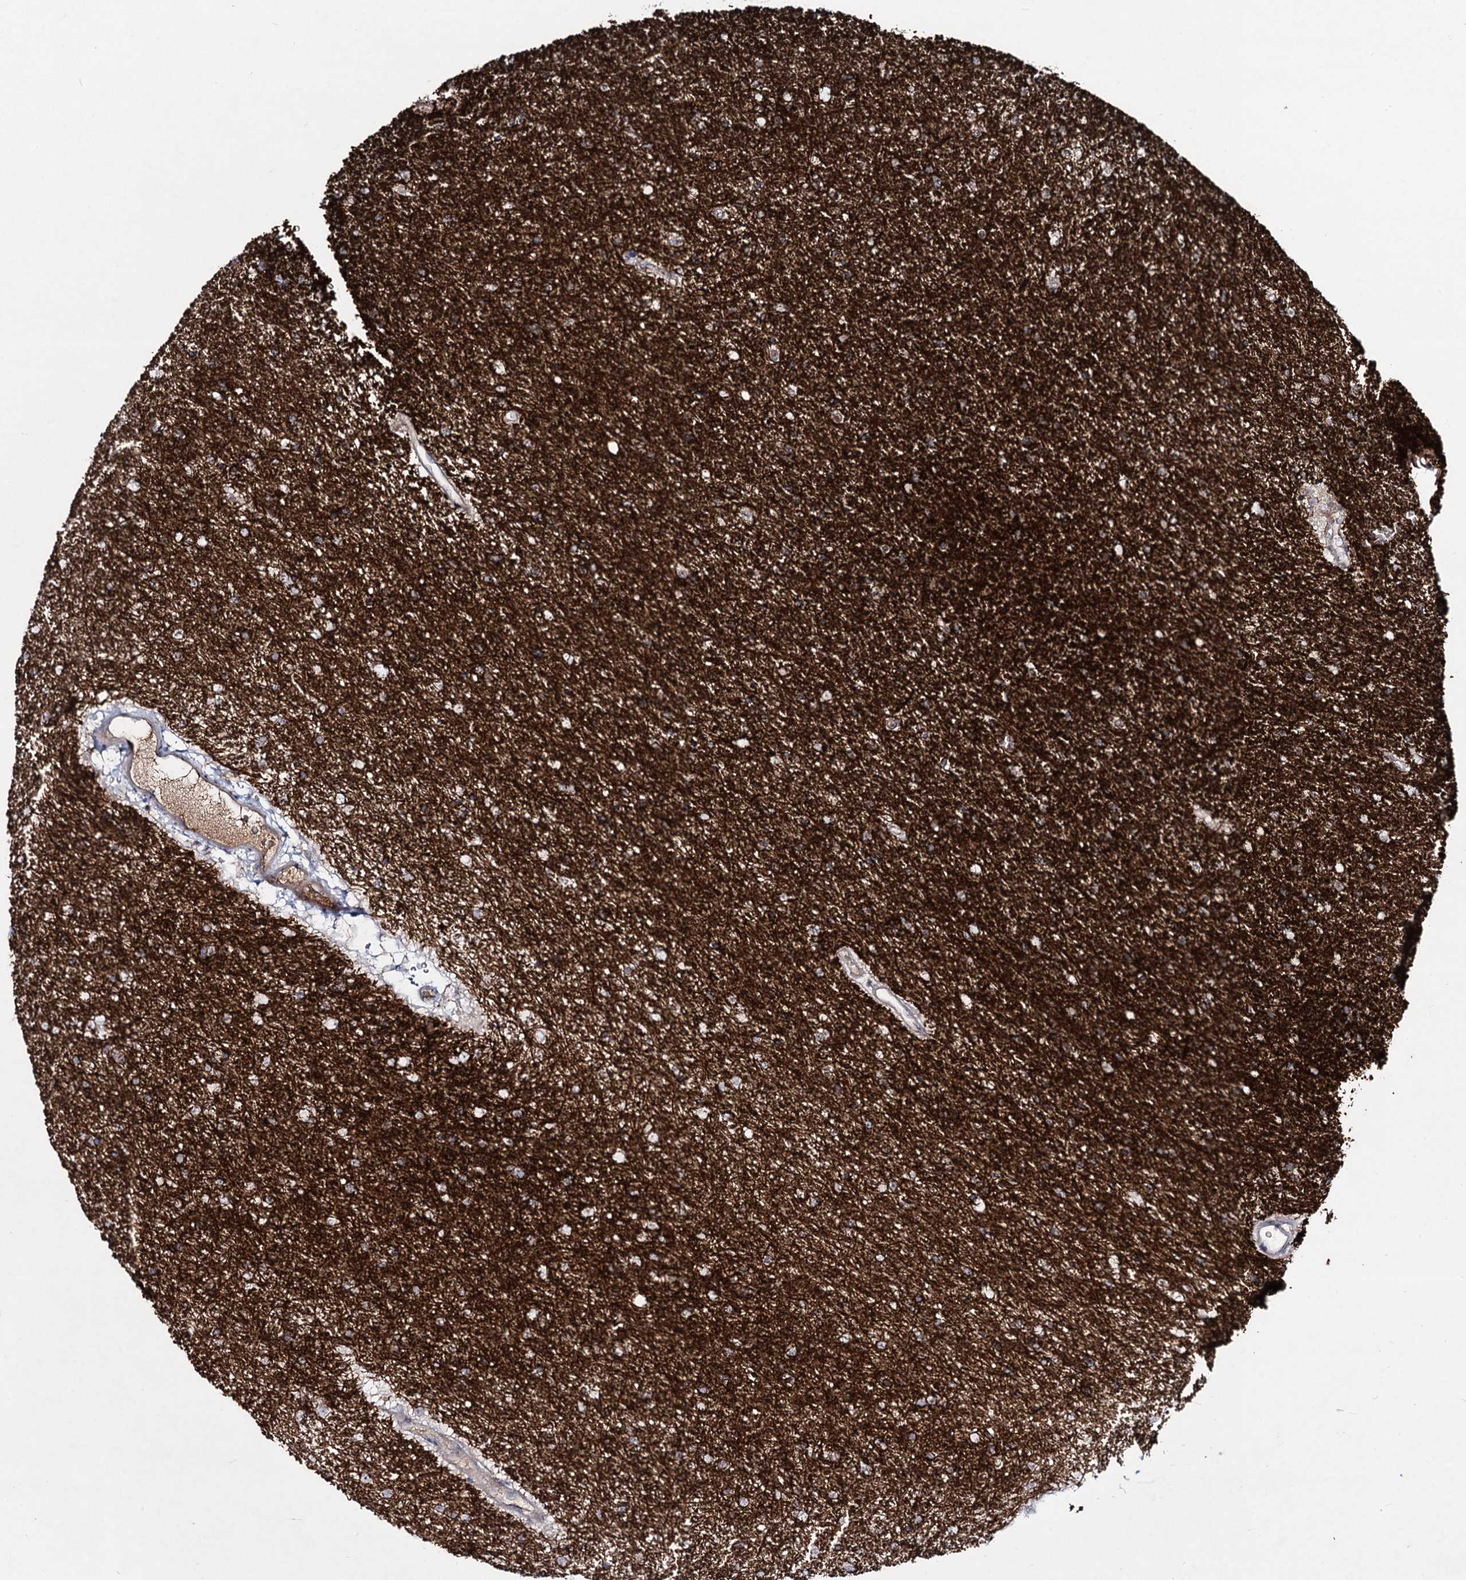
{"staining": {"intensity": "negative", "quantity": "none", "location": "none"}, "tissue": "glioma", "cell_type": "Tumor cells", "image_type": "cancer", "snomed": [{"axis": "morphology", "description": "Glioma, malignant, Low grade"}, {"axis": "topography", "description": "Cerebral cortex"}], "caption": "A histopathology image of human glioma is negative for staining in tumor cells.", "gene": "RNF6", "patient": {"sex": "female", "age": 39}}